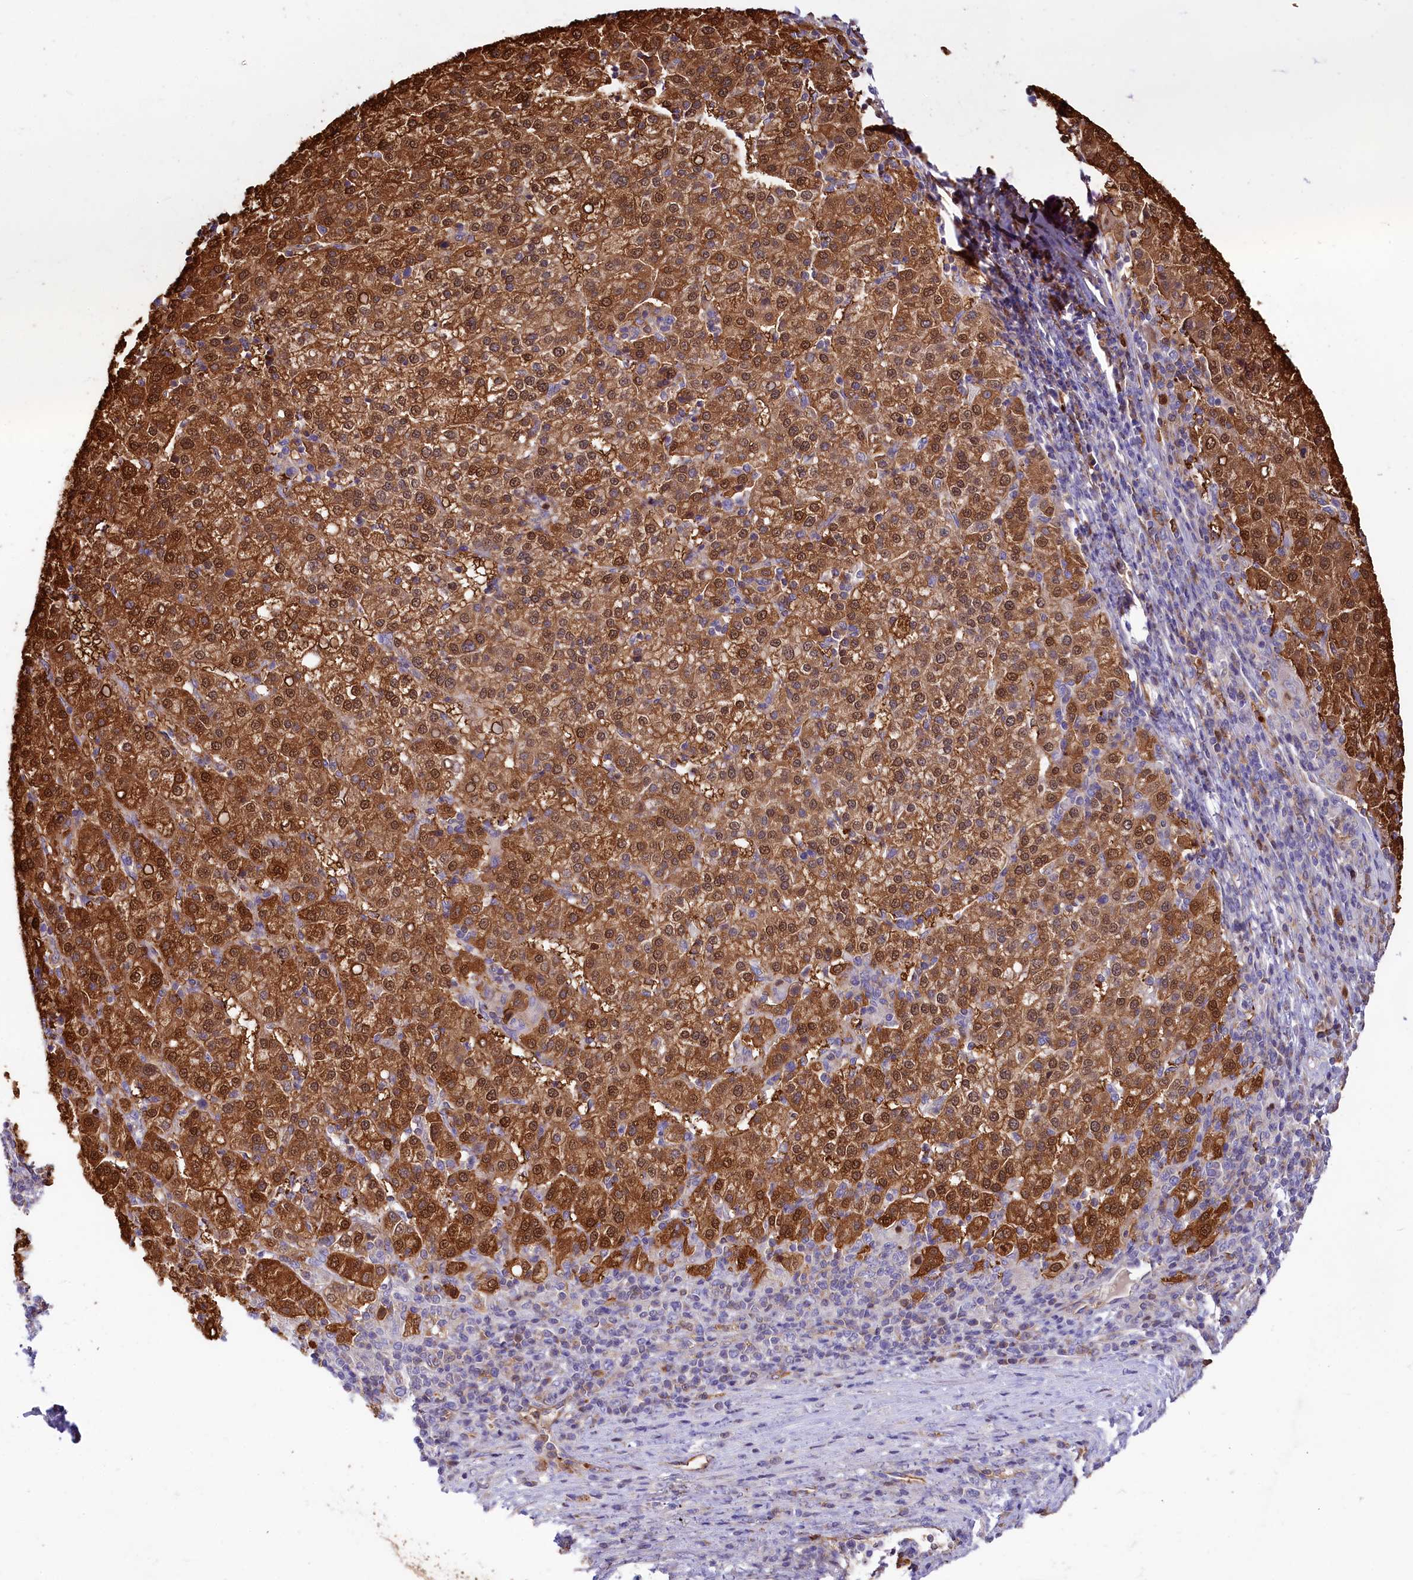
{"staining": {"intensity": "strong", "quantity": ">75%", "location": "cytoplasmic/membranous,nuclear"}, "tissue": "liver cancer", "cell_type": "Tumor cells", "image_type": "cancer", "snomed": [{"axis": "morphology", "description": "Carcinoma, Hepatocellular, NOS"}, {"axis": "topography", "description": "Liver"}], "caption": "Liver cancer (hepatocellular carcinoma) stained for a protein demonstrates strong cytoplasmic/membranous and nuclear positivity in tumor cells.", "gene": "LMOD3", "patient": {"sex": "female", "age": 58}}